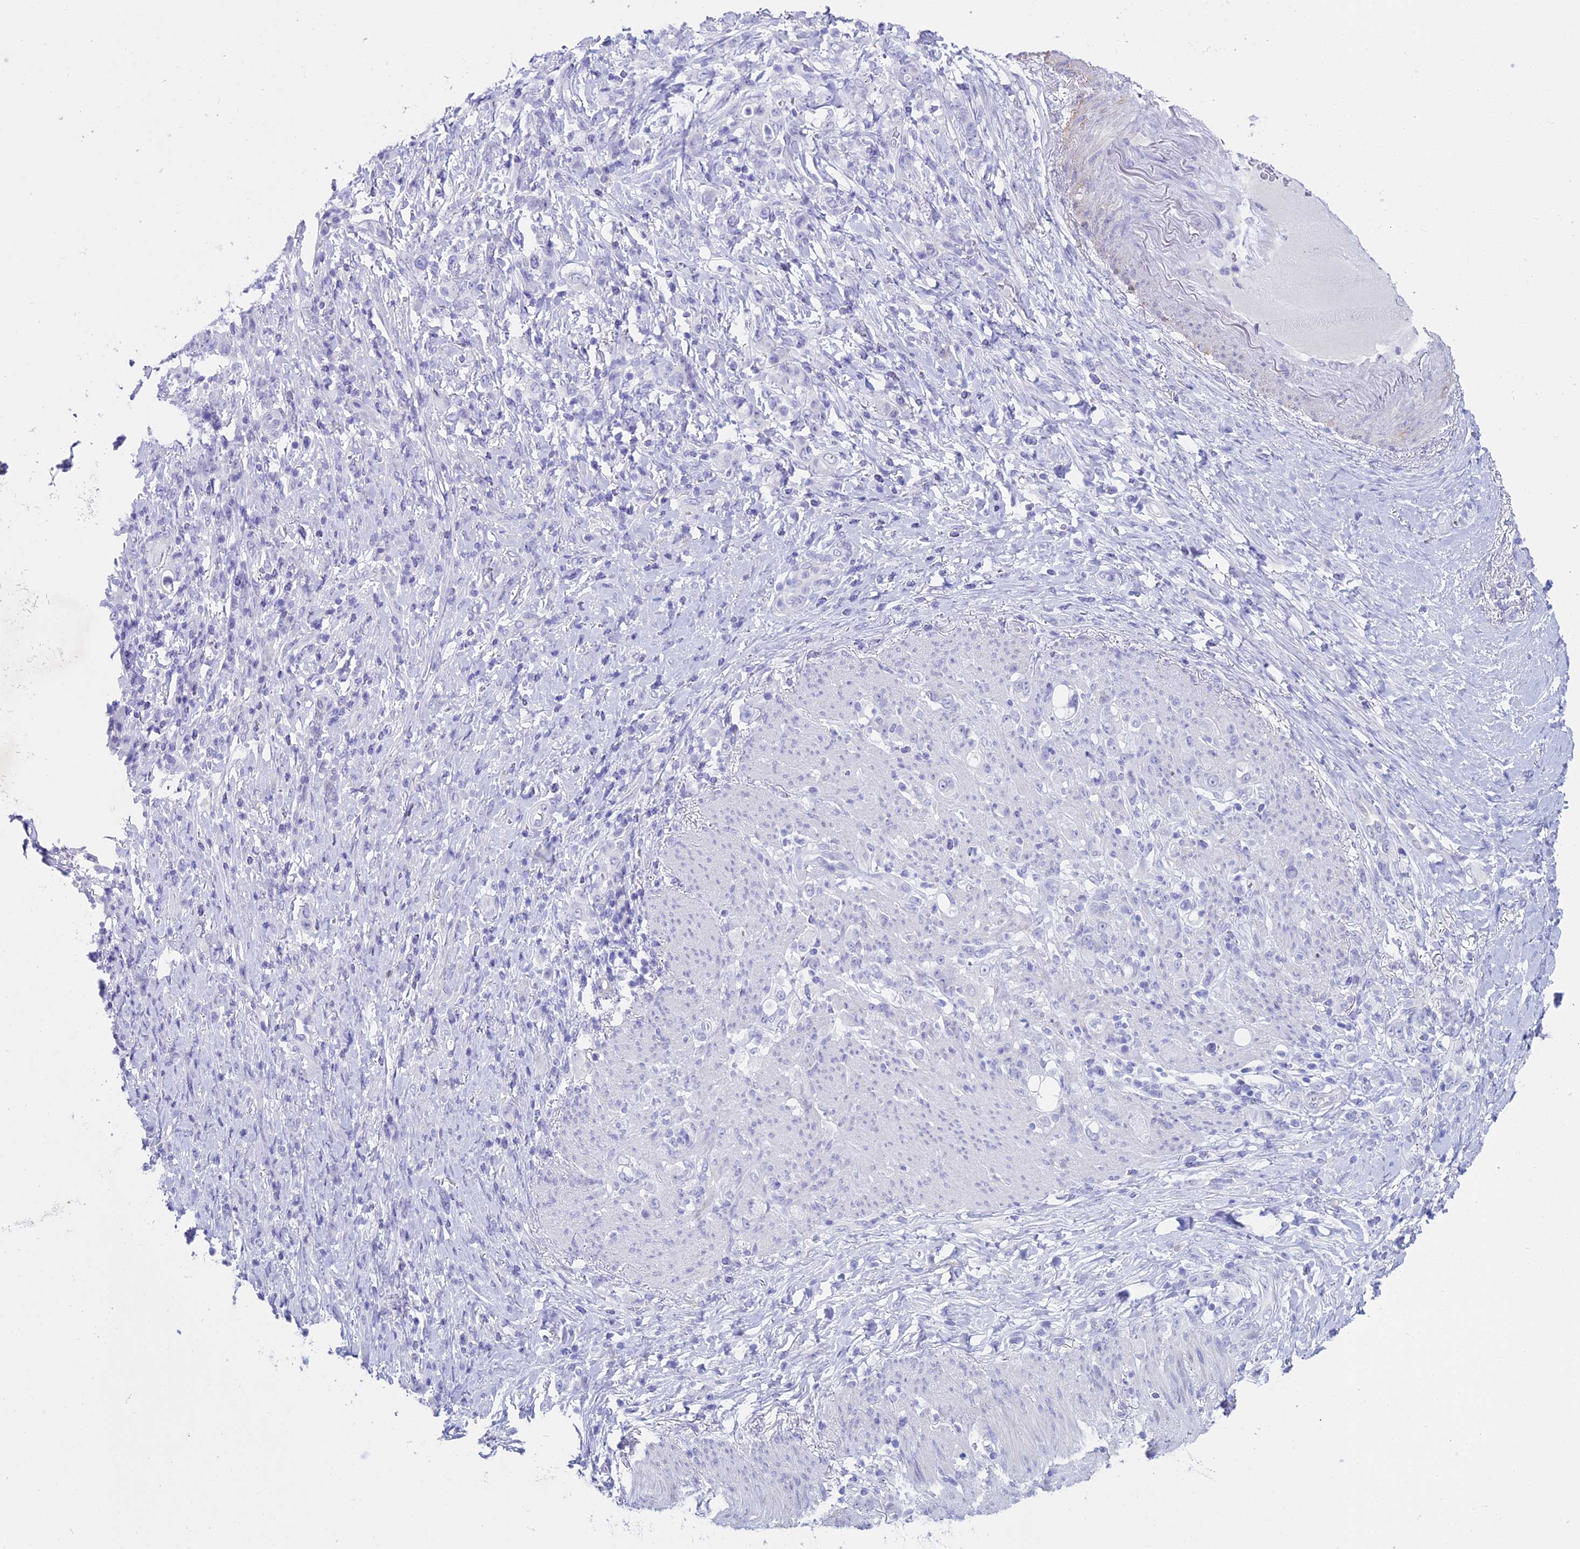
{"staining": {"intensity": "negative", "quantity": "none", "location": "none"}, "tissue": "stomach cancer", "cell_type": "Tumor cells", "image_type": "cancer", "snomed": [{"axis": "morphology", "description": "Normal tissue, NOS"}, {"axis": "morphology", "description": "Adenocarcinoma, NOS"}, {"axis": "topography", "description": "Stomach"}], "caption": "A histopathology image of stomach adenocarcinoma stained for a protein displays no brown staining in tumor cells.", "gene": "CC2D2A", "patient": {"sex": "female", "age": 79}}